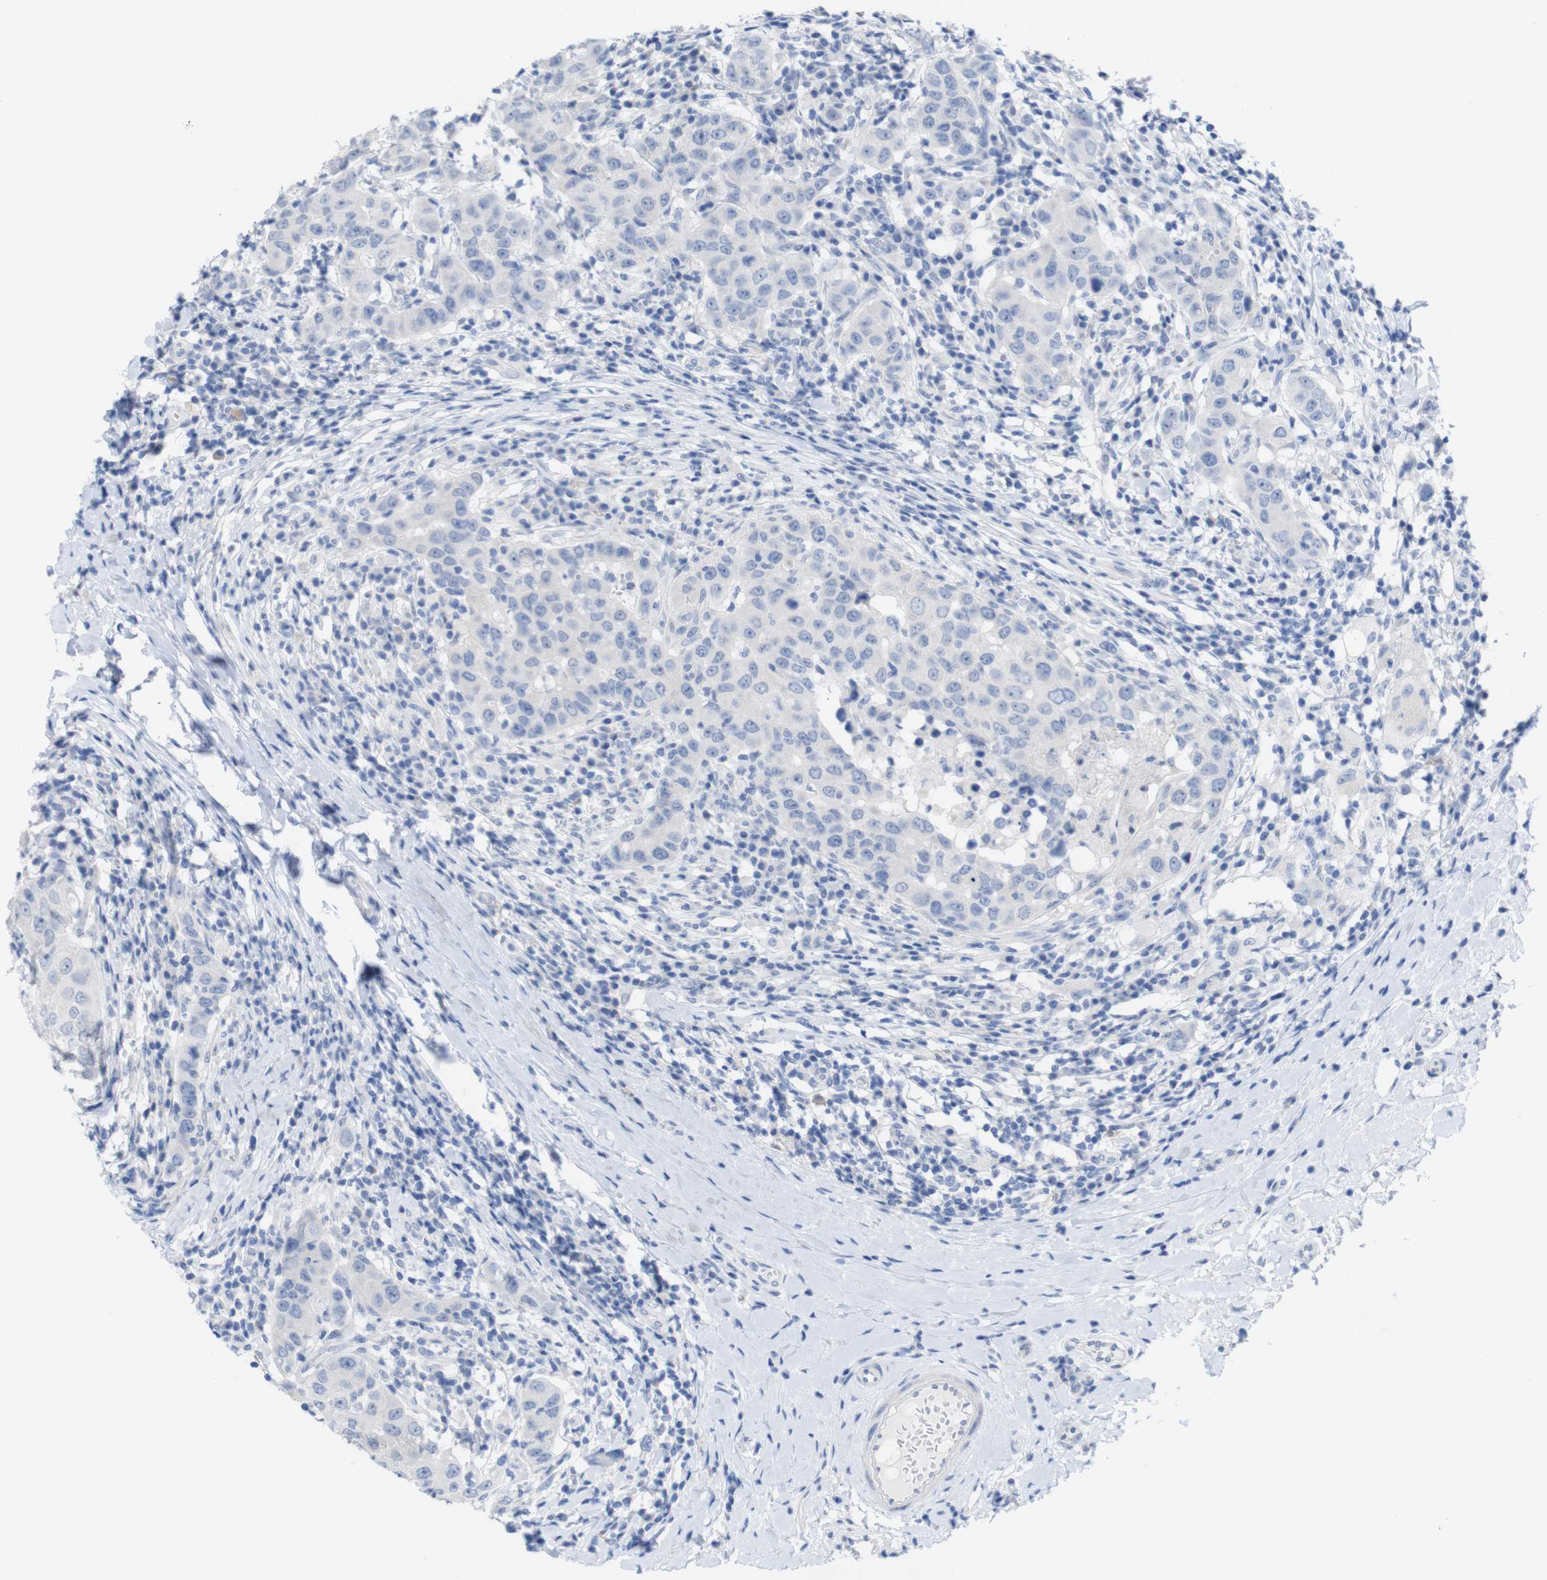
{"staining": {"intensity": "negative", "quantity": "none", "location": "none"}, "tissue": "breast cancer", "cell_type": "Tumor cells", "image_type": "cancer", "snomed": [{"axis": "morphology", "description": "Duct carcinoma"}, {"axis": "topography", "description": "Breast"}], "caption": "DAB (3,3'-diaminobenzidine) immunohistochemical staining of breast cancer (intraductal carcinoma) exhibits no significant positivity in tumor cells.", "gene": "PNMA1", "patient": {"sex": "female", "age": 27}}